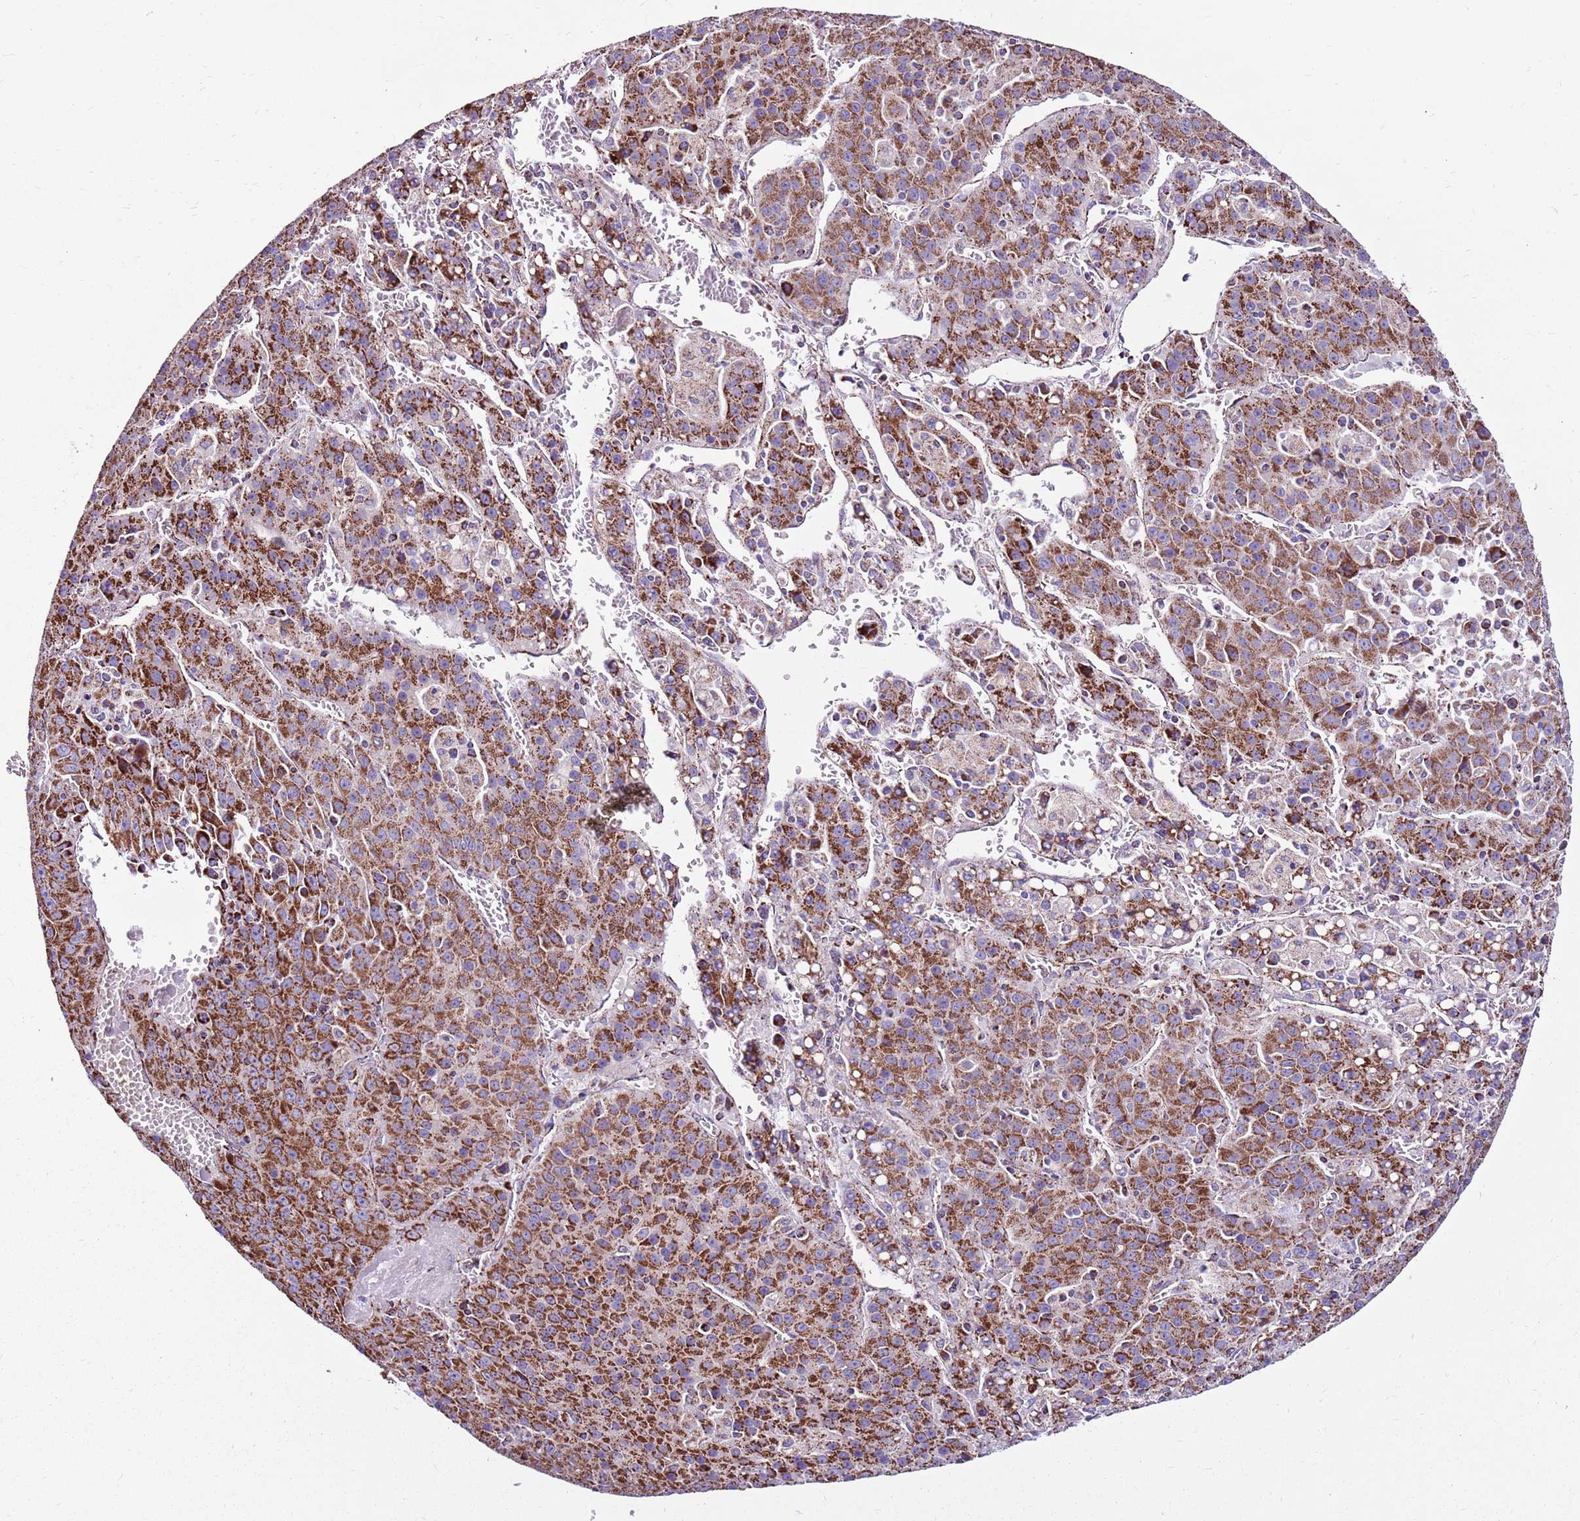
{"staining": {"intensity": "strong", "quantity": ">75%", "location": "cytoplasmic/membranous"}, "tissue": "liver cancer", "cell_type": "Tumor cells", "image_type": "cancer", "snomed": [{"axis": "morphology", "description": "Carcinoma, Hepatocellular, NOS"}, {"axis": "topography", "description": "Liver"}], "caption": "DAB (3,3'-diaminobenzidine) immunohistochemical staining of liver cancer reveals strong cytoplasmic/membranous protein expression in approximately >75% of tumor cells.", "gene": "HECTD4", "patient": {"sex": "female", "age": 53}}